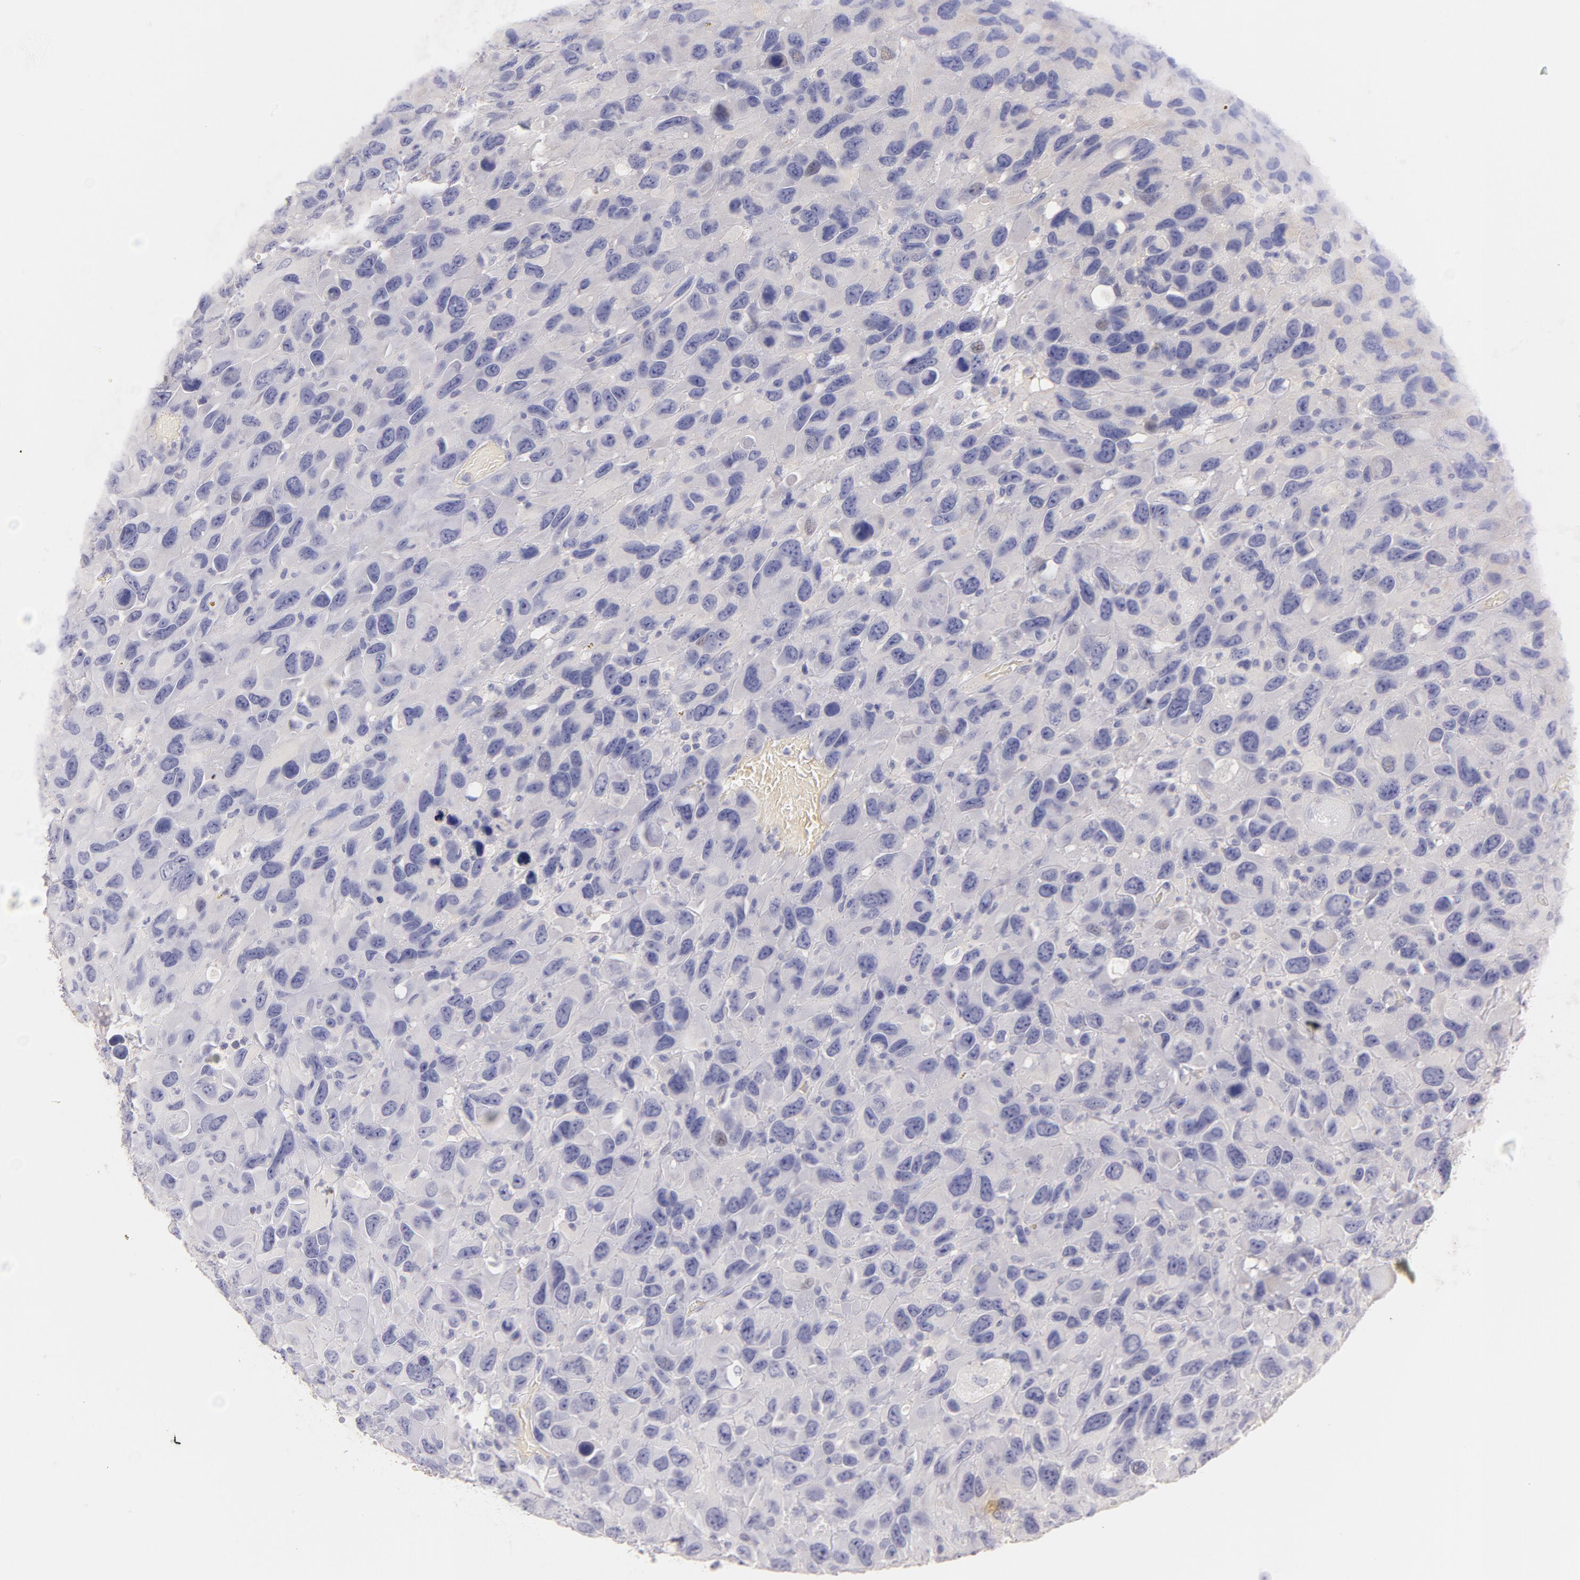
{"staining": {"intensity": "negative", "quantity": "none", "location": "none"}, "tissue": "renal cancer", "cell_type": "Tumor cells", "image_type": "cancer", "snomed": [{"axis": "morphology", "description": "Adenocarcinoma, NOS"}, {"axis": "topography", "description": "Kidney"}], "caption": "Protein analysis of renal cancer (adenocarcinoma) displays no significant expression in tumor cells.", "gene": "CD44", "patient": {"sex": "male", "age": 79}}